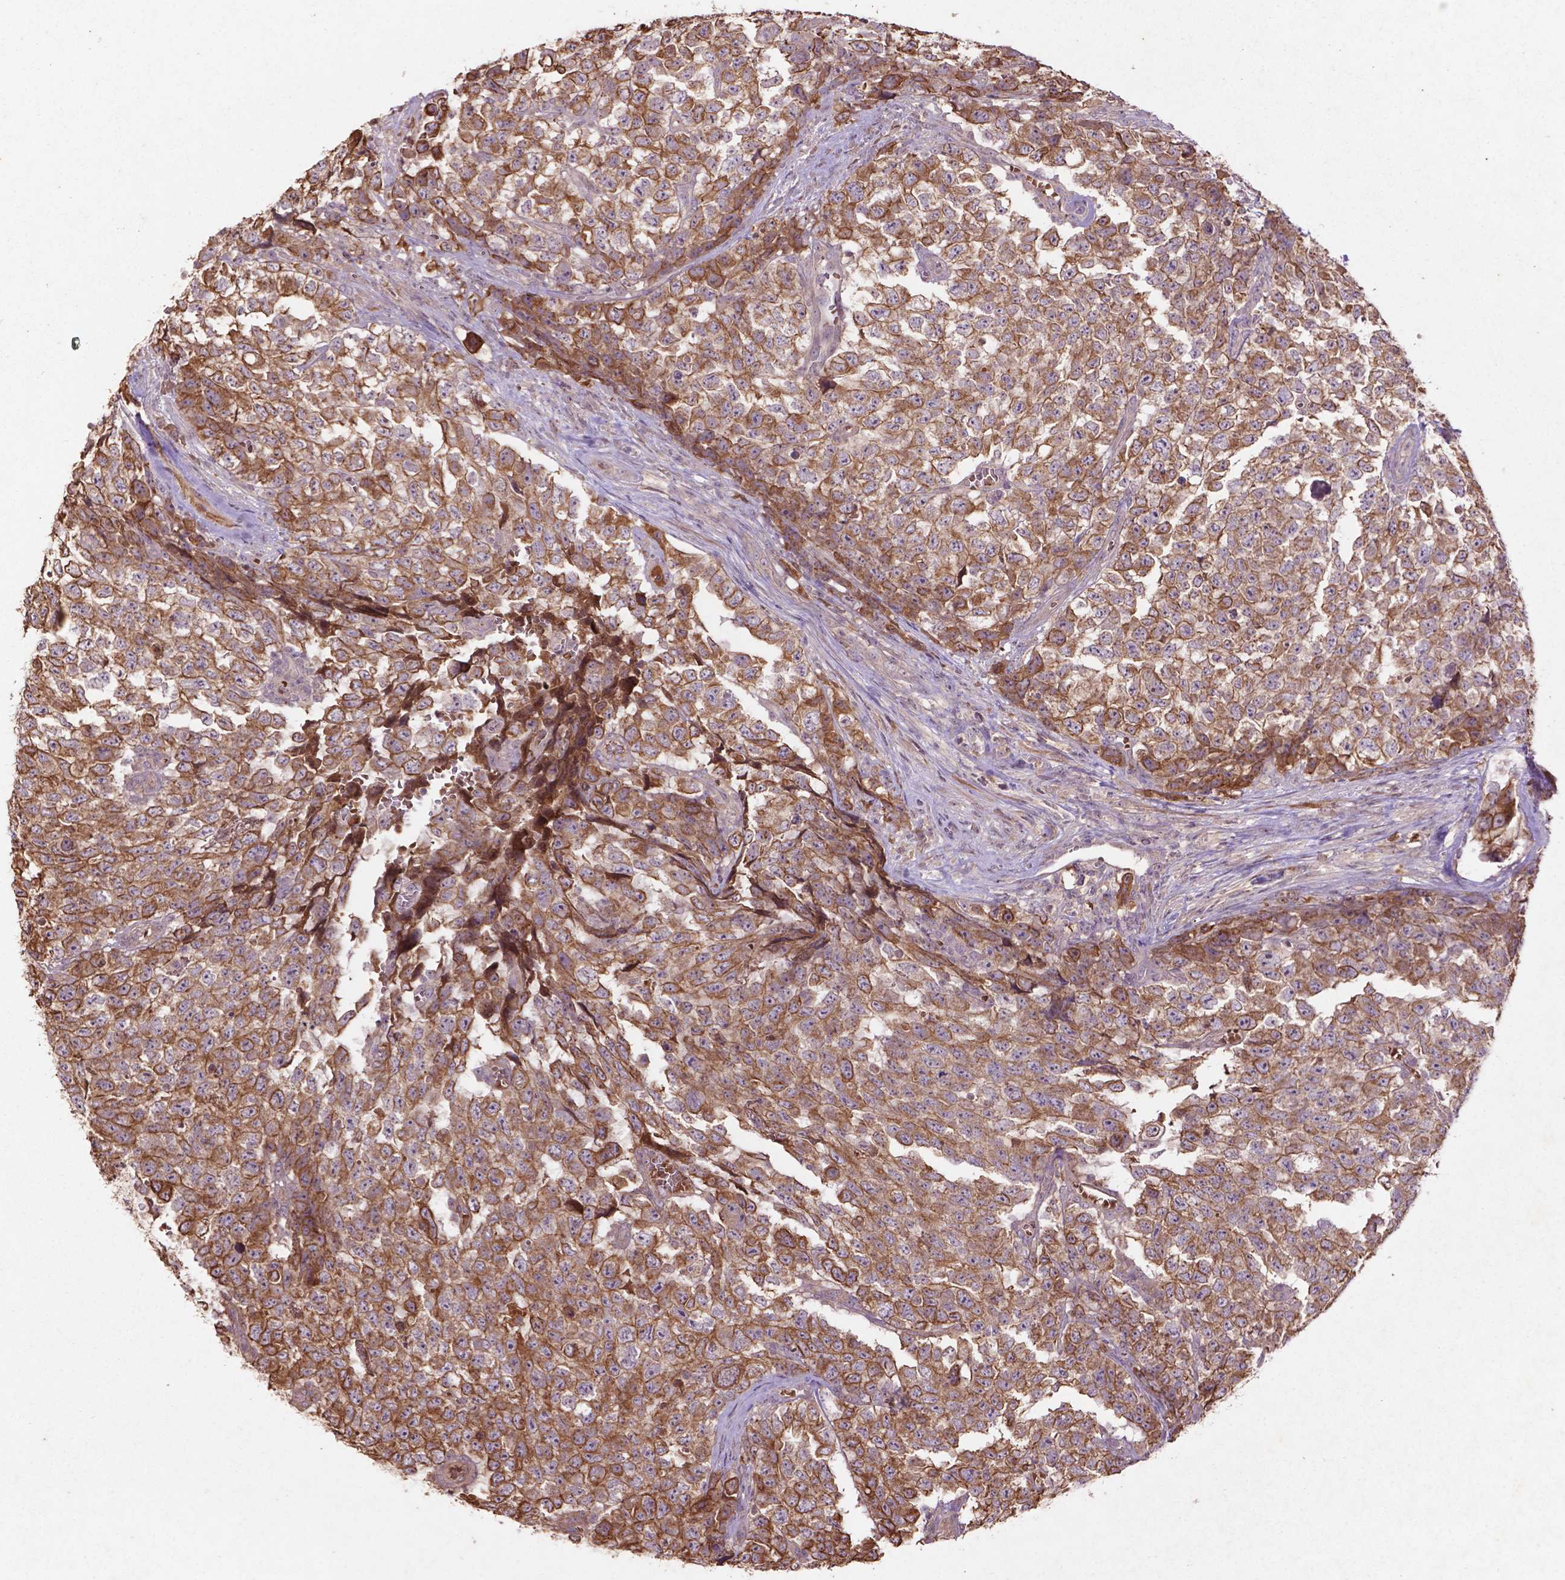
{"staining": {"intensity": "moderate", "quantity": ">75%", "location": "cytoplasmic/membranous"}, "tissue": "testis cancer", "cell_type": "Tumor cells", "image_type": "cancer", "snomed": [{"axis": "morphology", "description": "Carcinoma, Embryonal, NOS"}, {"axis": "topography", "description": "Testis"}], "caption": "Moderate cytoplasmic/membranous protein staining is appreciated in approximately >75% of tumor cells in testis embryonal carcinoma. The protein is shown in brown color, while the nuclei are stained blue.", "gene": "COQ2", "patient": {"sex": "male", "age": 23}}